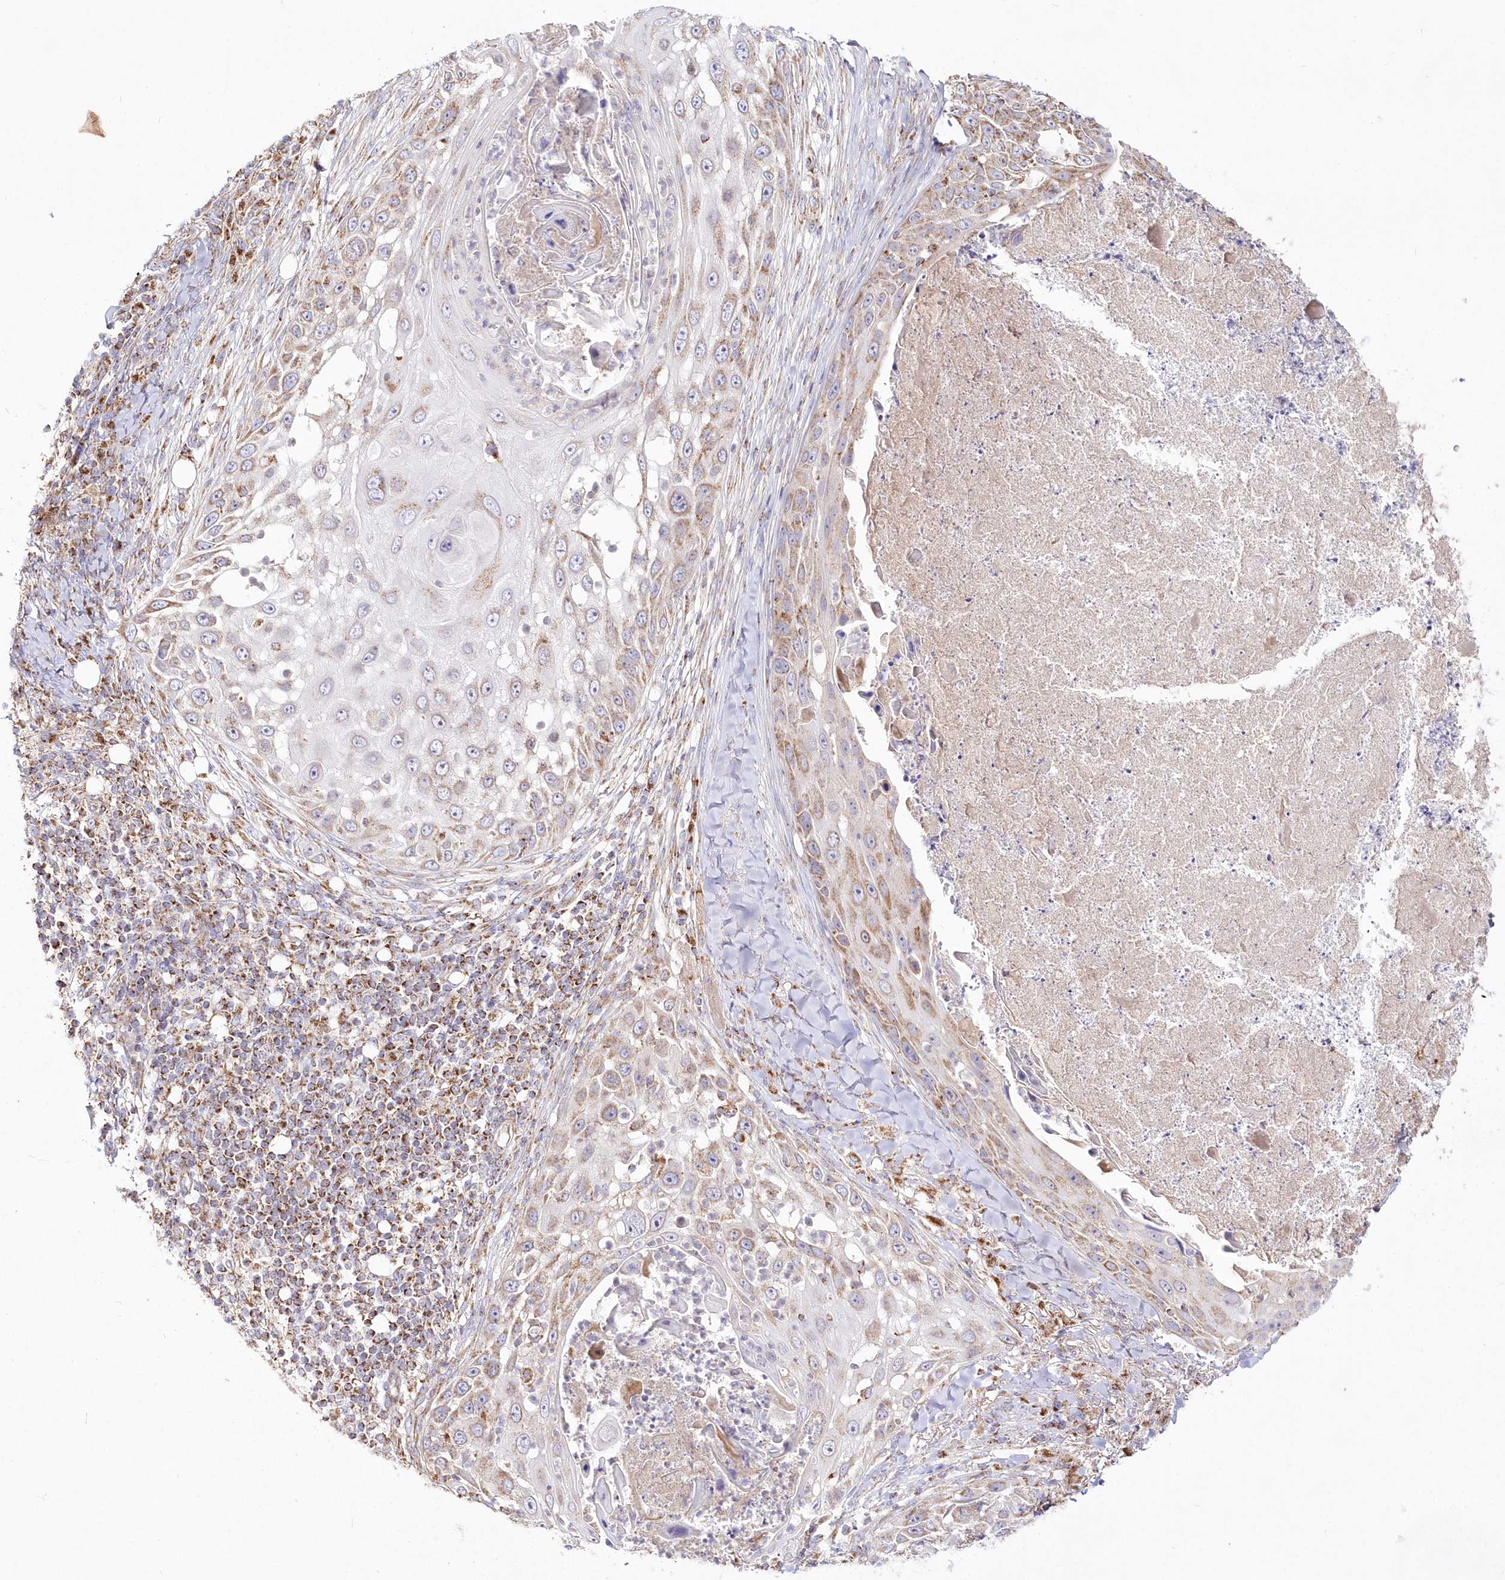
{"staining": {"intensity": "weak", "quantity": ">75%", "location": "cytoplasmic/membranous"}, "tissue": "skin cancer", "cell_type": "Tumor cells", "image_type": "cancer", "snomed": [{"axis": "morphology", "description": "Squamous cell carcinoma, NOS"}, {"axis": "topography", "description": "Skin"}], "caption": "Protein expression analysis of human skin squamous cell carcinoma reveals weak cytoplasmic/membranous expression in about >75% of tumor cells. (Brightfield microscopy of DAB IHC at high magnification).", "gene": "DNA2", "patient": {"sex": "female", "age": 44}}